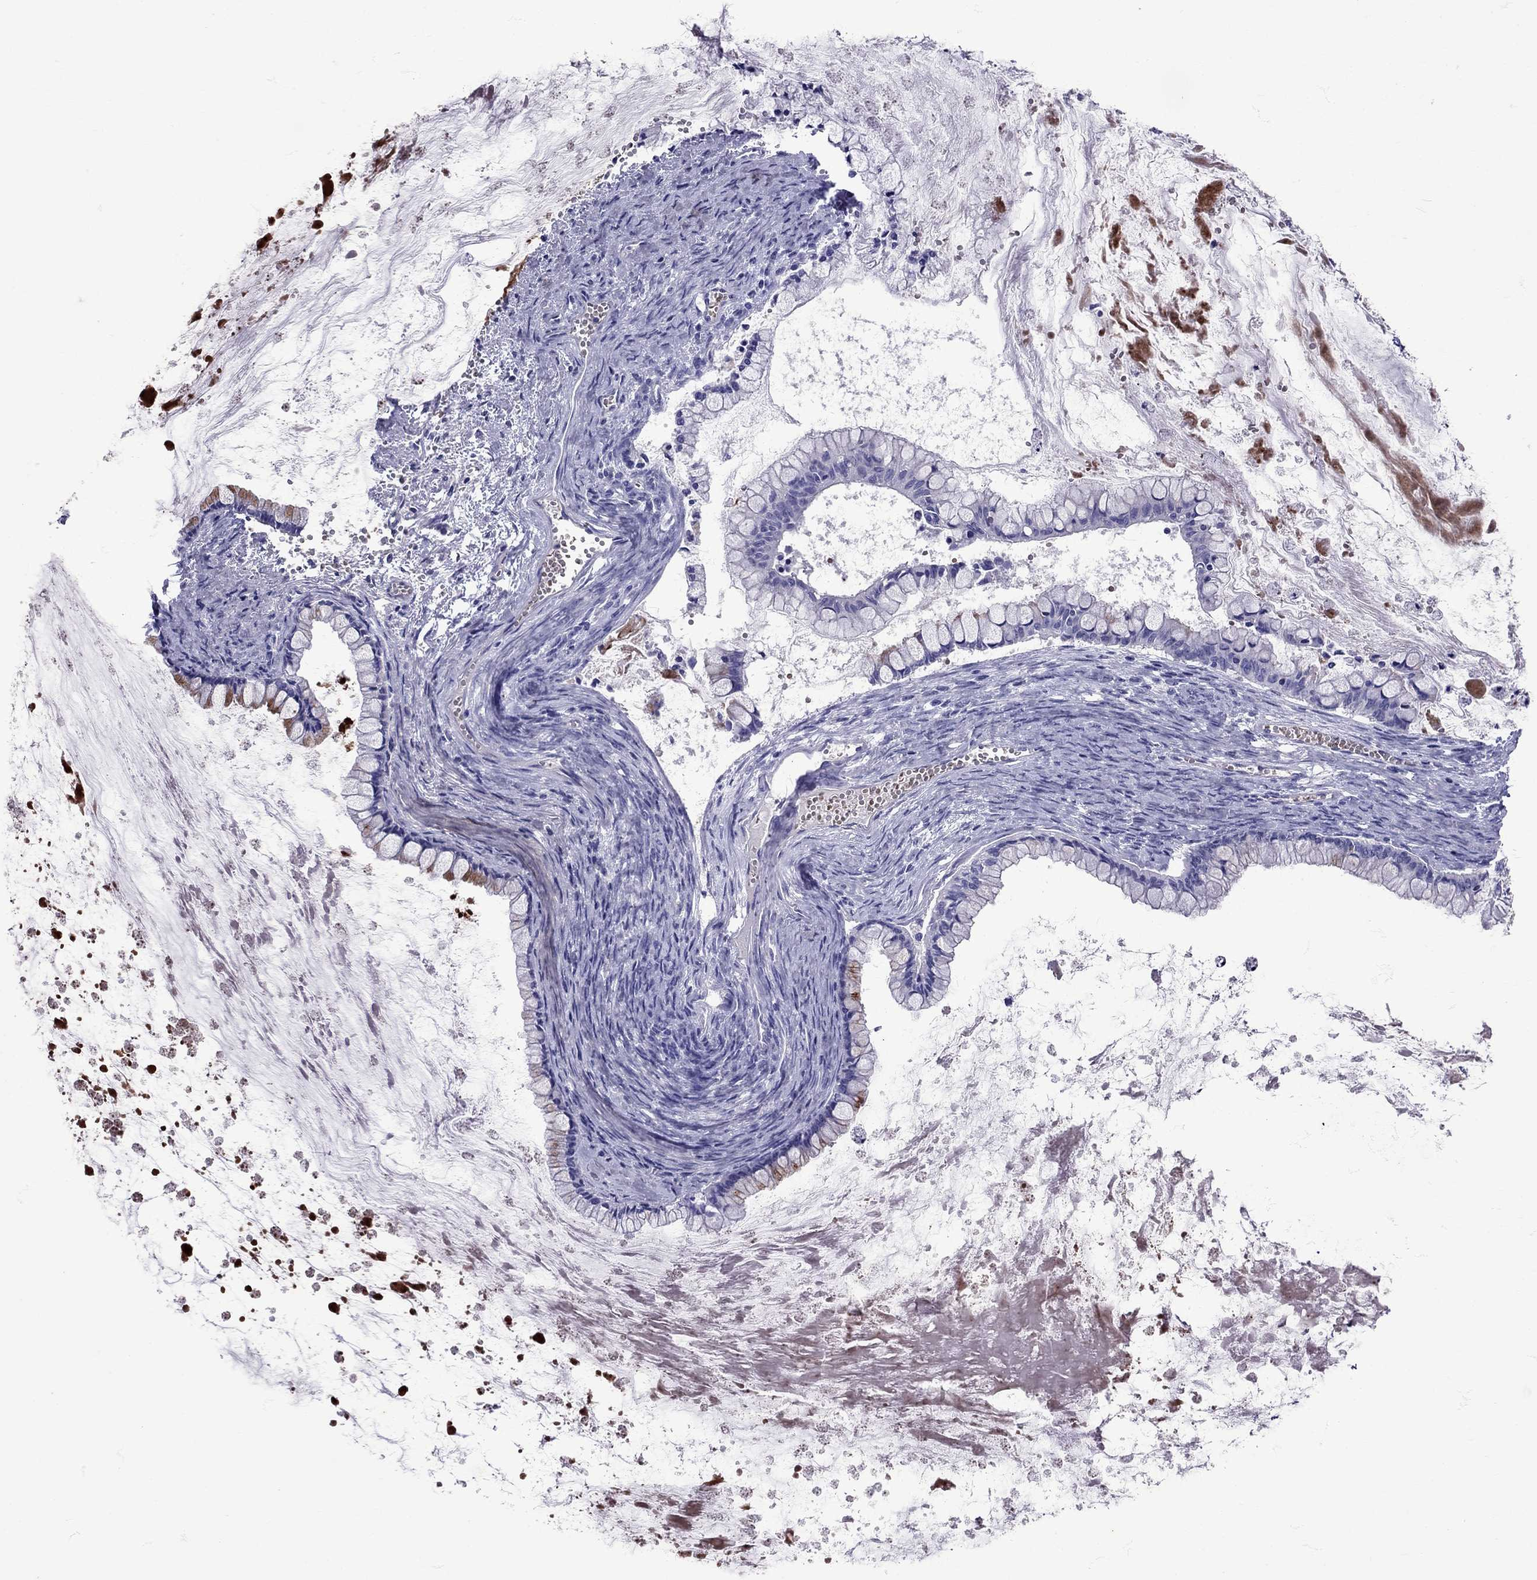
{"staining": {"intensity": "negative", "quantity": "none", "location": "none"}, "tissue": "ovarian cancer", "cell_type": "Tumor cells", "image_type": "cancer", "snomed": [{"axis": "morphology", "description": "Cystadenocarcinoma, mucinous, NOS"}, {"axis": "topography", "description": "Ovary"}], "caption": "High magnification brightfield microscopy of mucinous cystadenocarcinoma (ovarian) stained with DAB (3,3'-diaminobenzidine) (brown) and counterstained with hematoxylin (blue): tumor cells show no significant expression.", "gene": "TBR1", "patient": {"sex": "female", "age": 67}}